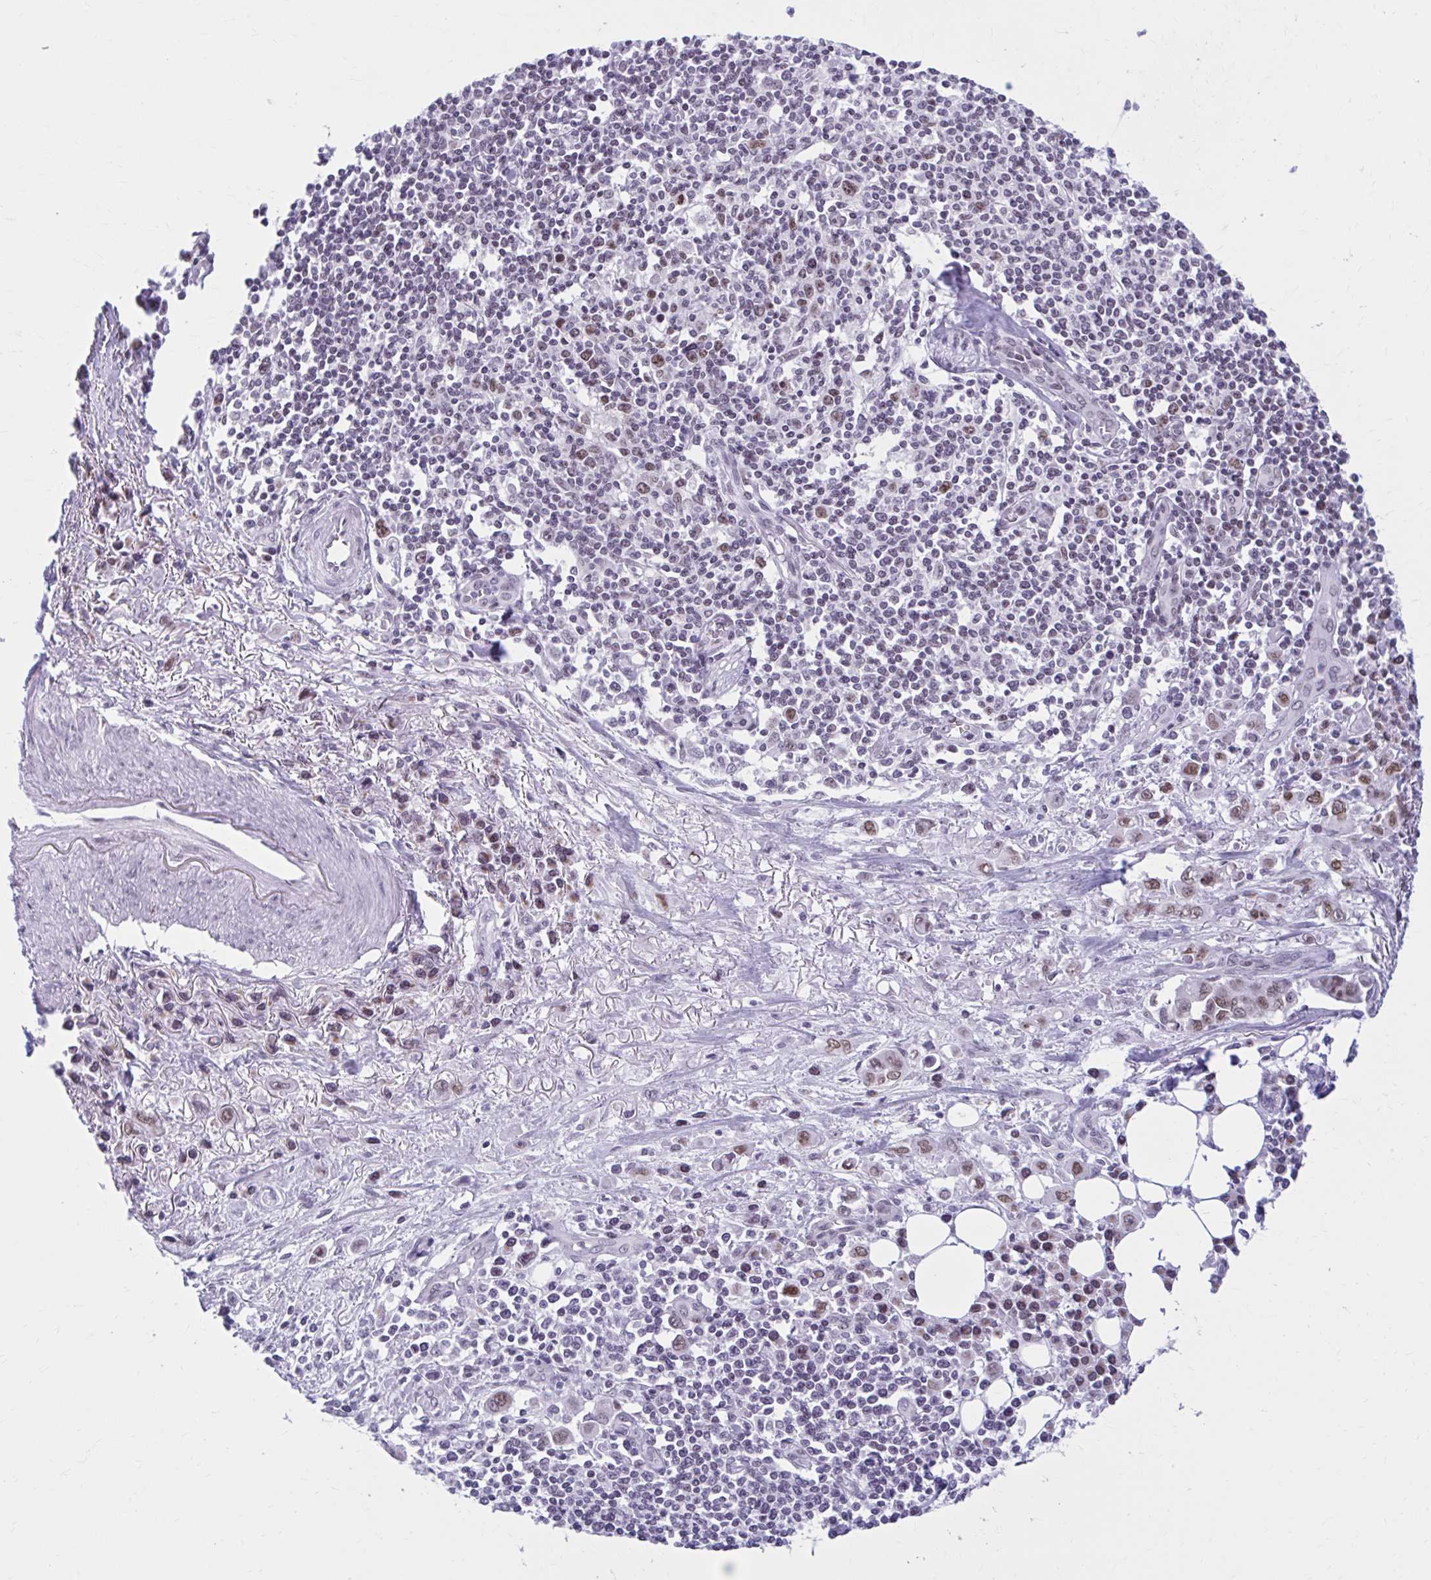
{"staining": {"intensity": "moderate", "quantity": ">75%", "location": "nuclear"}, "tissue": "stomach cancer", "cell_type": "Tumor cells", "image_type": "cancer", "snomed": [{"axis": "morphology", "description": "Adenocarcinoma, NOS"}, {"axis": "topography", "description": "Stomach, upper"}], "caption": "Protein staining of stomach cancer (adenocarcinoma) tissue exhibits moderate nuclear expression in about >75% of tumor cells.", "gene": "PABIR1", "patient": {"sex": "male", "age": 75}}